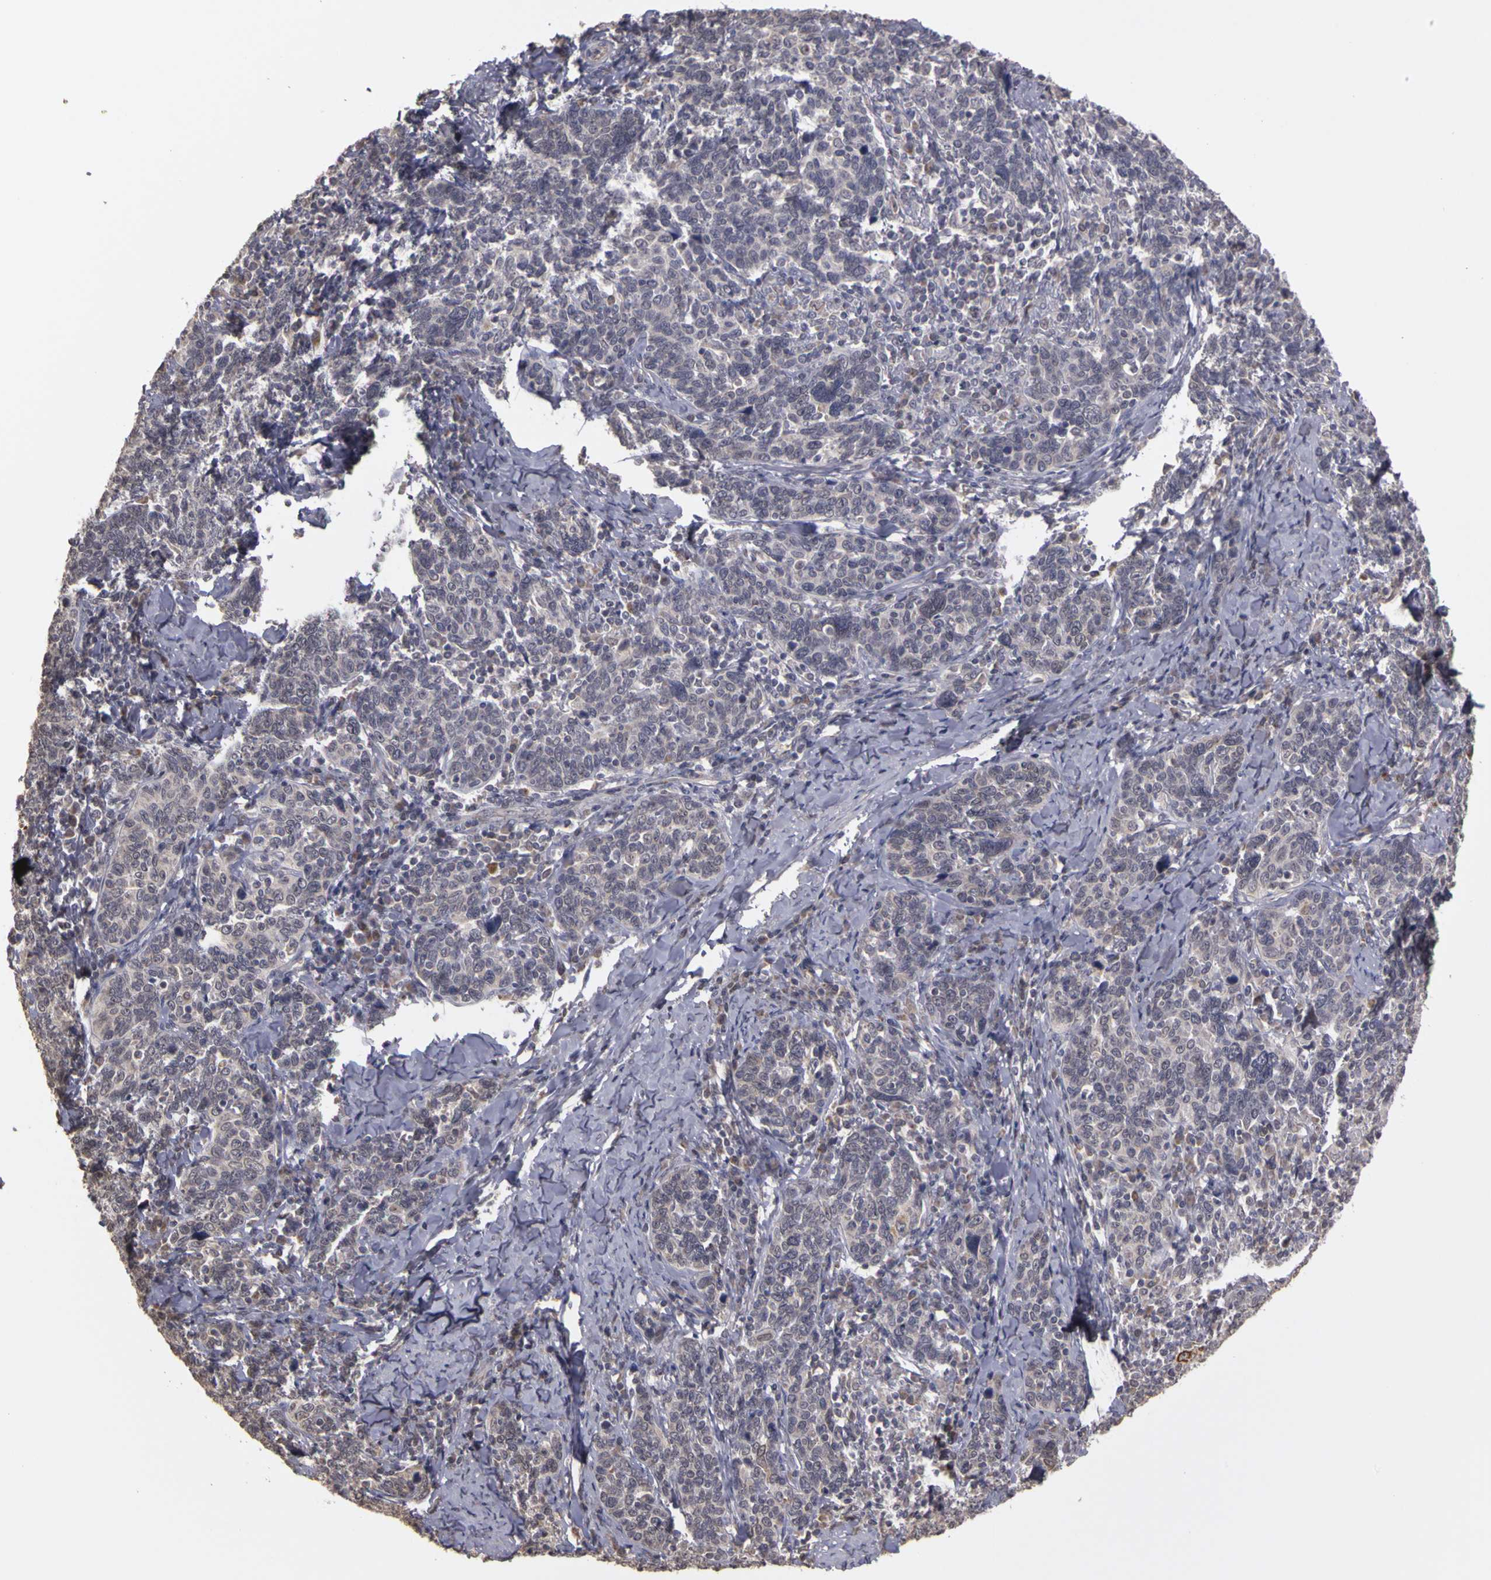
{"staining": {"intensity": "negative", "quantity": "none", "location": "none"}, "tissue": "cervical cancer", "cell_type": "Tumor cells", "image_type": "cancer", "snomed": [{"axis": "morphology", "description": "Squamous cell carcinoma, NOS"}, {"axis": "topography", "description": "Cervix"}], "caption": "A micrograph of cervical squamous cell carcinoma stained for a protein demonstrates no brown staining in tumor cells.", "gene": "FRMD7", "patient": {"sex": "female", "age": 41}}